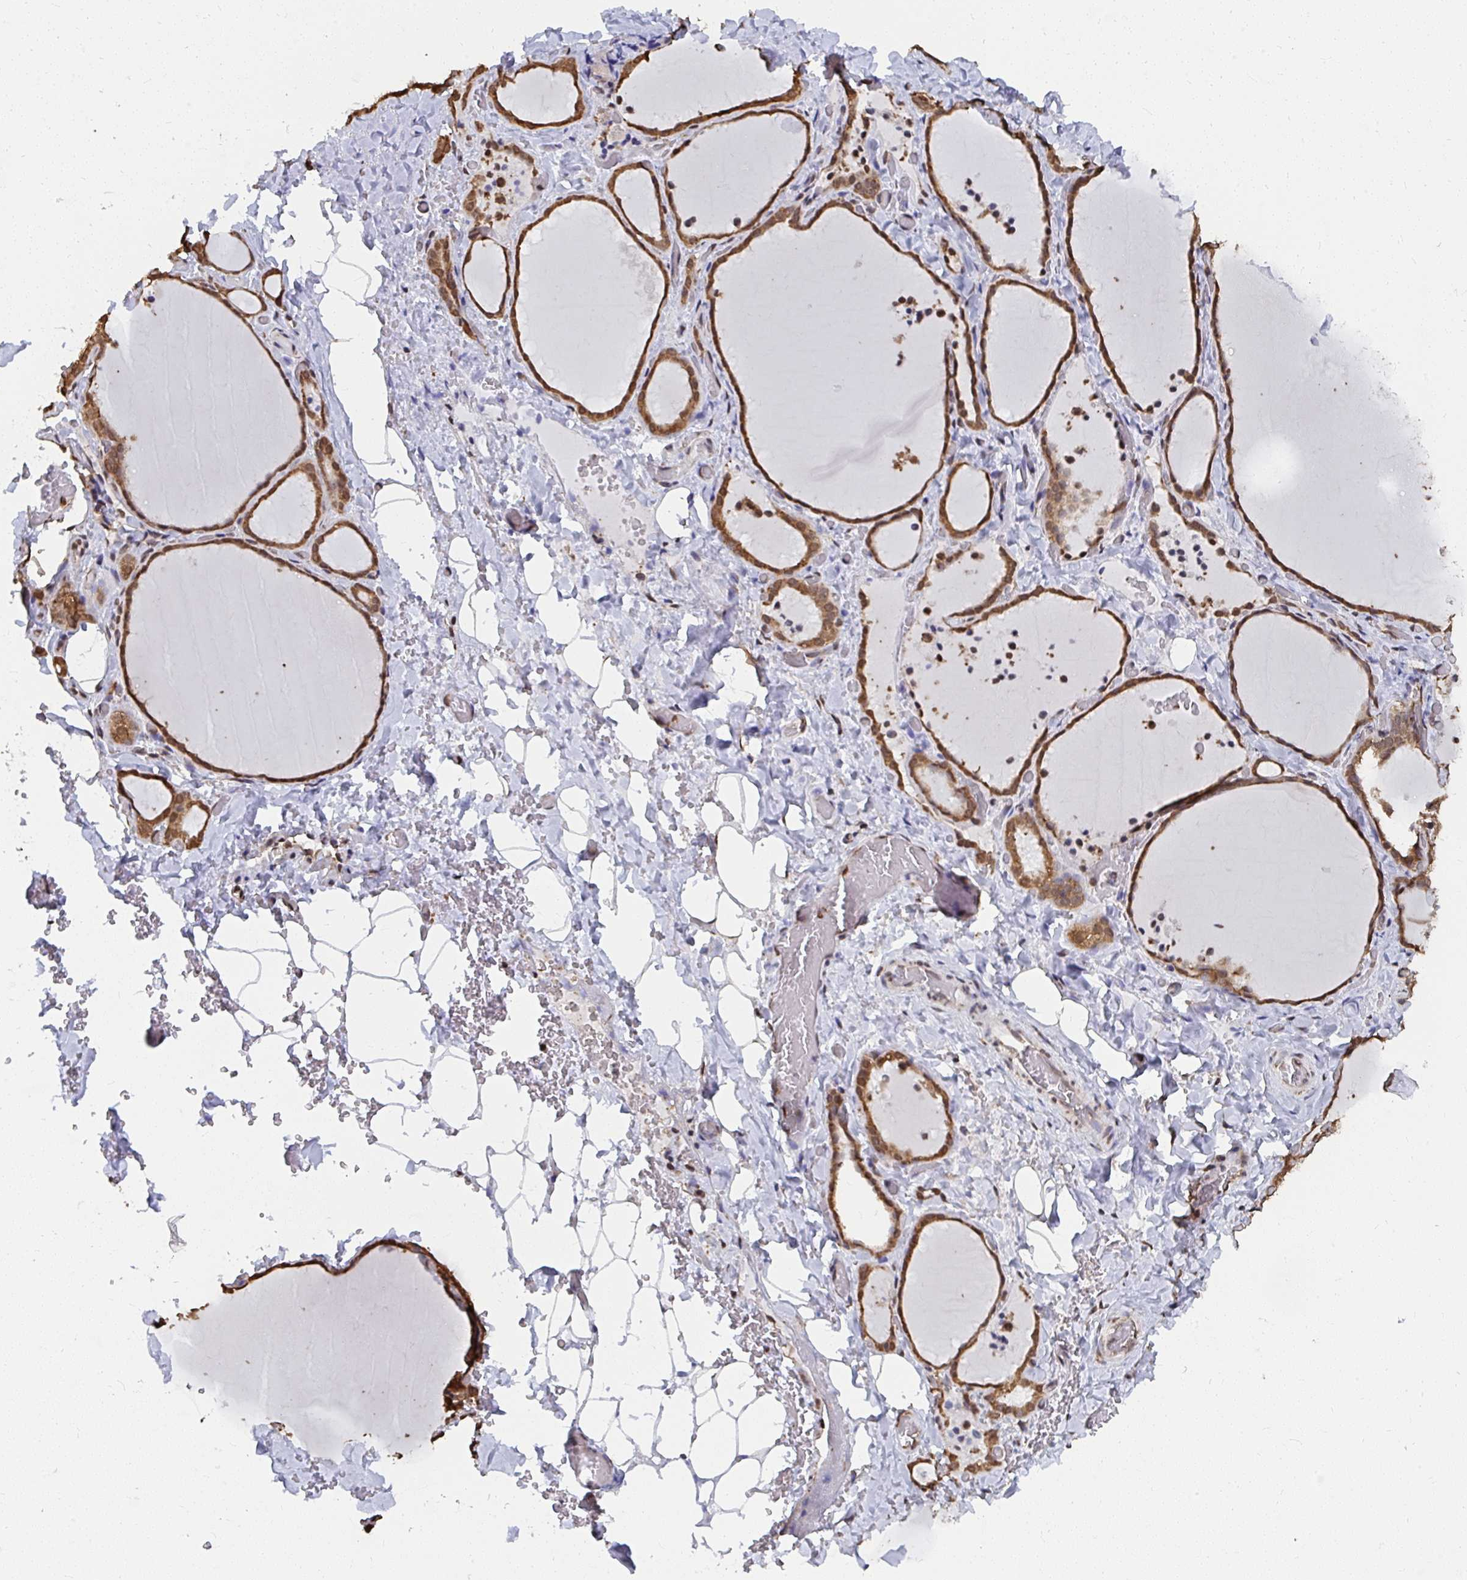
{"staining": {"intensity": "moderate", "quantity": ">75%", "location": "cytoplasmic/membranous"}, "tissue": "thyroid gland", "cell_type": "Glandular cells", "image_type": "normal", "snomed": [{"axis": "morphology", "description": "Normal tissue, NOS"}, {"axis": "topography", "description": "Thyroid gland"}], "caption": "Thyroid gland stained for a protein (brown) exhibits moderate cytoplasmic/membranous positive staining in about >75% of glandular cells.", "gene": "SYNCRIP", "patient": {"sex": "female", "age": 22}}